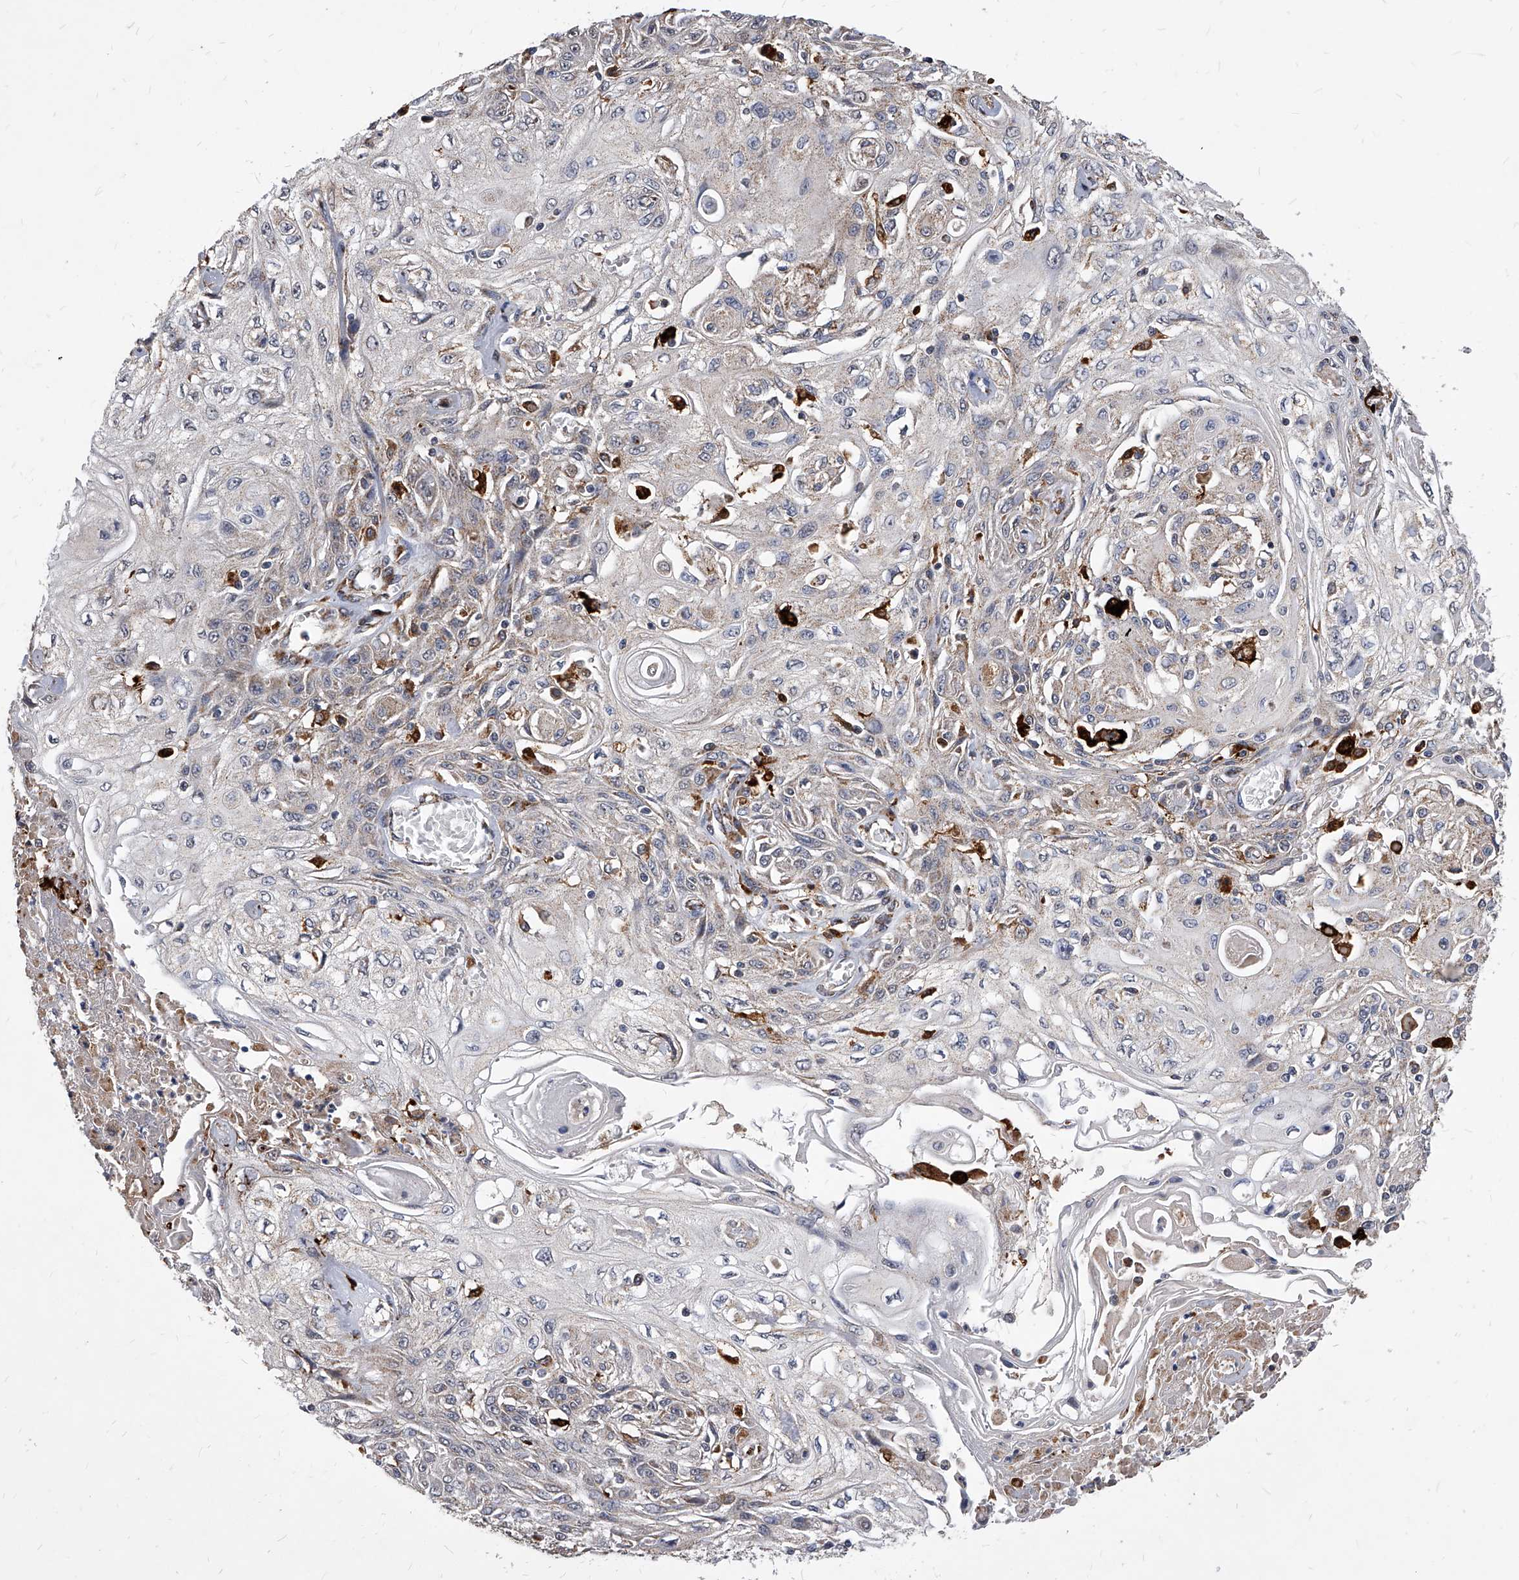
{"staining": {"intensity": "negative", "quantity": "none", "location": "none"}, "tissue": "skin cancer", "cell_type": "Tumor cells", "image_type": "cancer", "snomed": [{"axis": "morphology", "description": "Squamous cell carcinoma, NOS"}, {"axis": "morphology", "description": "Squamous cell carcinoma, metastatic, NOS"}, {"axis": "topography", "description": "Skin"}, {"axis": "topography", "description": "Lymph node"}], "caption": "Photomicrograph shows no significant protein staining in tumor cells of skin cancer.", "gene": "SOBP", "patient": {"sex": "male", "age": 75}}